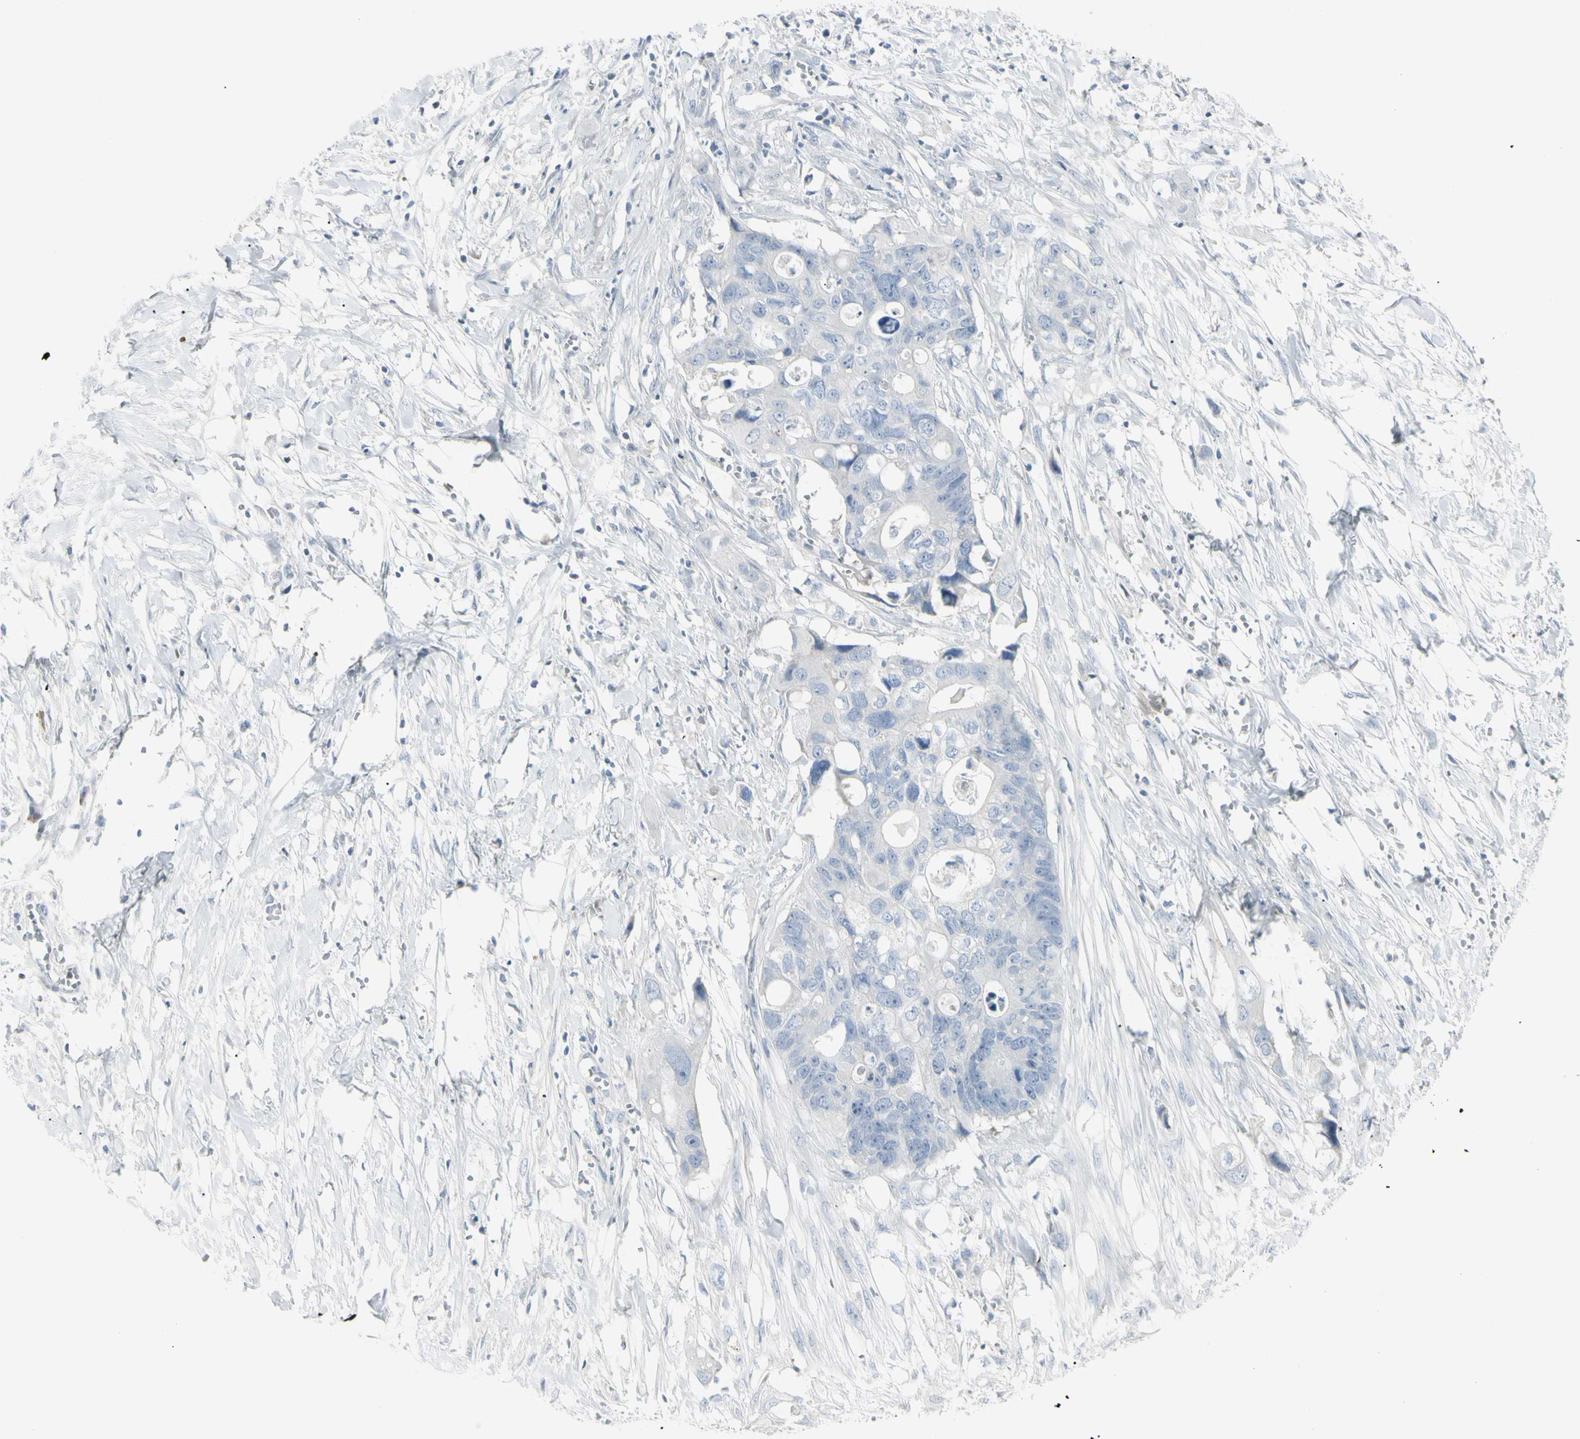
{"staining": {"intensity": "negative", "quantity": "none", "location": "none"}, "tissue": "colorectal cancer", "cell_type": "Tumor cells", "image_type": "cancer", "snomed": [{"axis": "morphology", "description": "Adenocarcinoma, NOS"}, {"axis": "topography", "description": "Colon"}], "caption": "Protein analysis of colorectal cancer (adenocarcinoma) demonstrates no significant expression in tumor cells.", "gene": "PIP", "patient": {"sex": "female", "age": 57}}